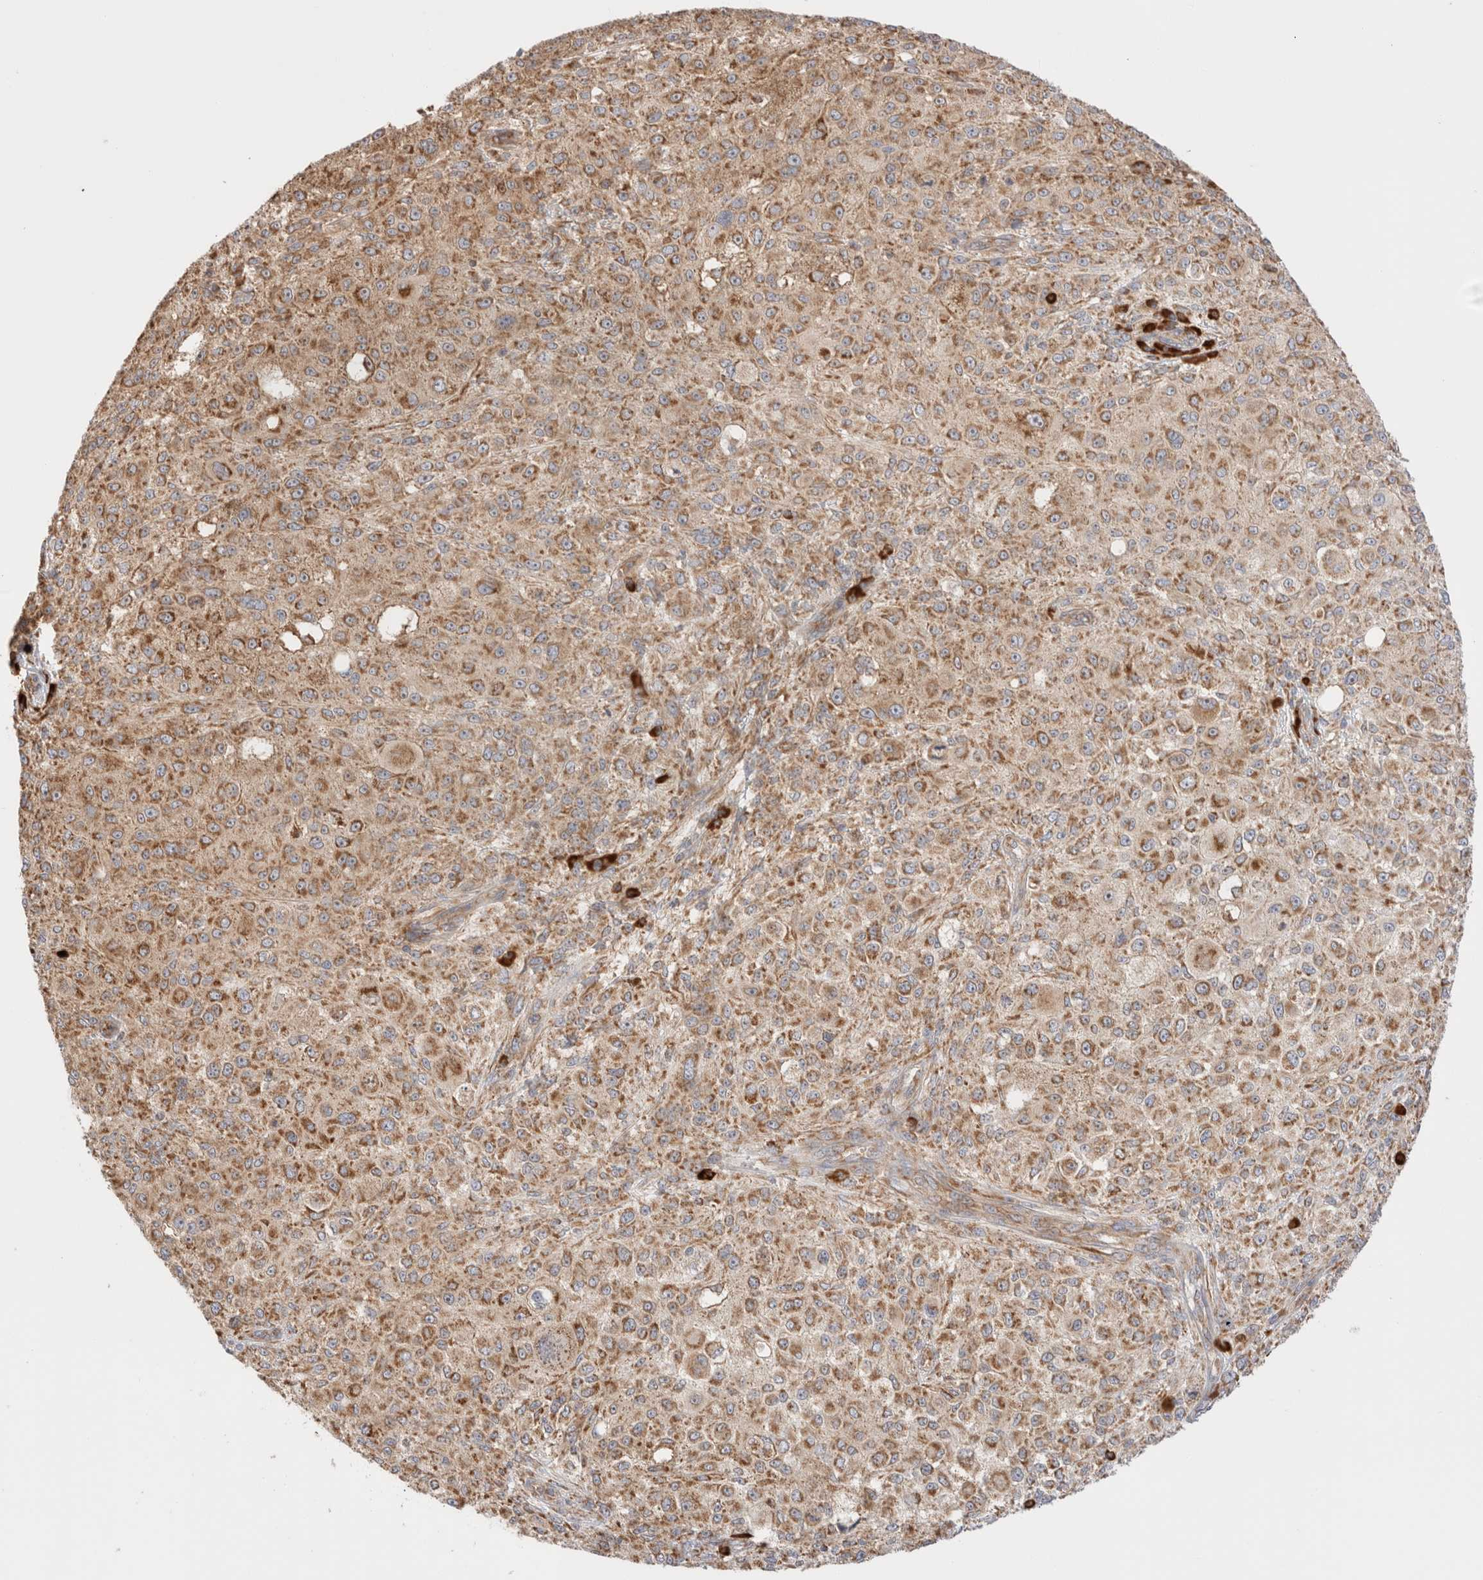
{"staining": {"intensity": "moderate", "quantity": ">75%", "location": "cytoplasmic/membranous"}, "tissue": "melanoma", "cell_type": "Tumor cells", "image_type": "cancer", "snomed": [{"axis": "morphology", "description": "Necrosis, NOS"}, {"axis": "morphology", "description": "Malignant melanoma, NOS"}, {"axis": "topography", "description": "Skin"}], "caption": "Malignant melanoma stained with a protein marker displays moderate staining in tumor cells.", "gene": "UTS2B", "patient": {"sex": "female", "age": 87}}